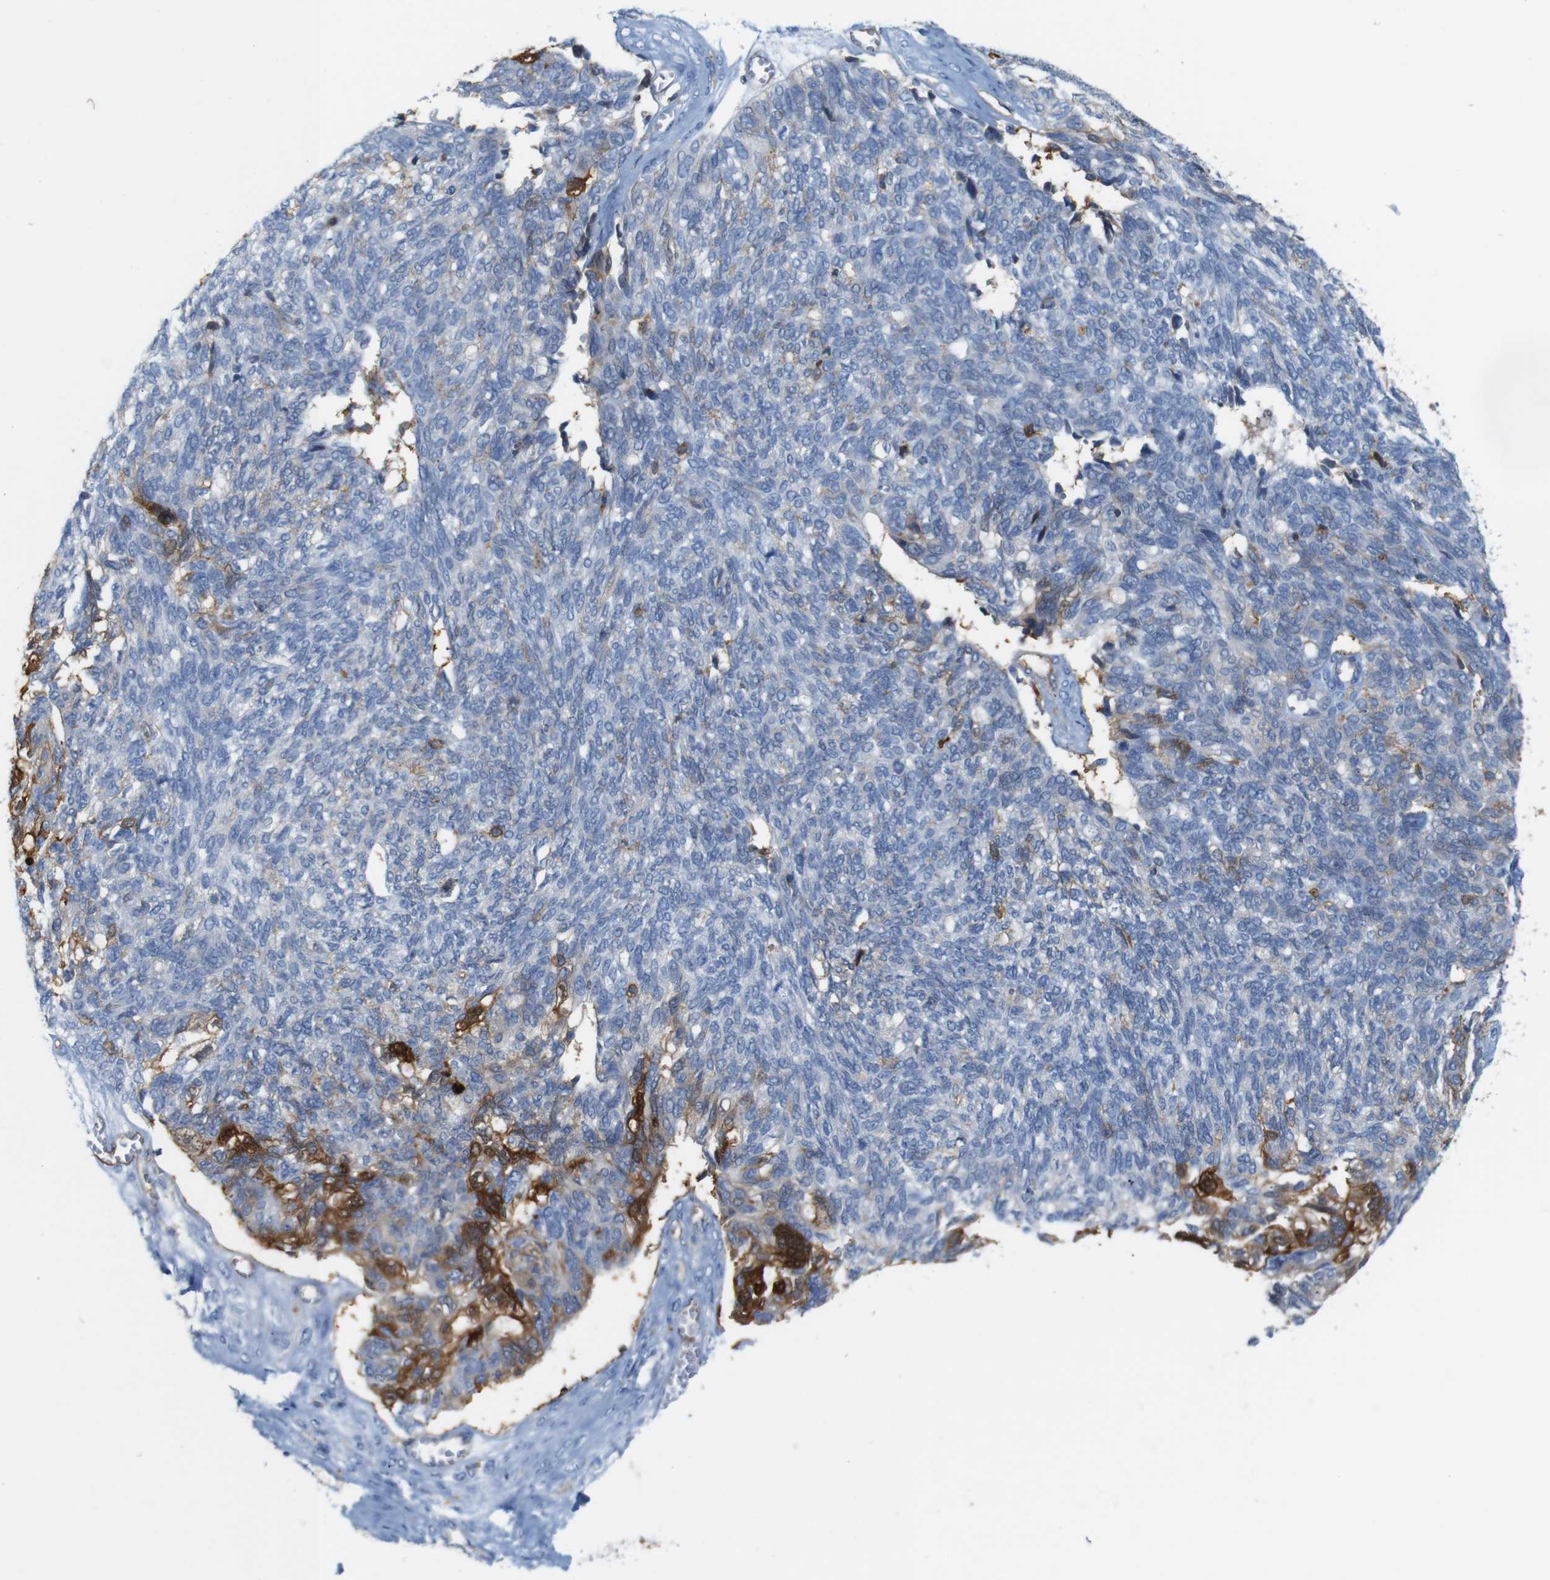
{"staining": {"intensity": "moderate", "quantity": "<25%", "location": "cytoplasmic/membranous"}, "tissue": "ovarian cancer", "cell_type": "Tumor cells", "image_type": "cancer", "snomed": [{"axis": "morphology", "description": "Cystadenocarcinoma, serous, NOS"}, {"axis": "topography", "description": "Ovary"}], "caption": "Ovarian serous cystadenocarcinoma stained with DAB (3,3'-diaminobenzidine) immunohistochemistry exhibits low levels of moderate cytoplasmic/membranous positivity in about <25% of tumor cells.", "gene": "ANXA1", "patient": {"sex": "female", "age": 79}}